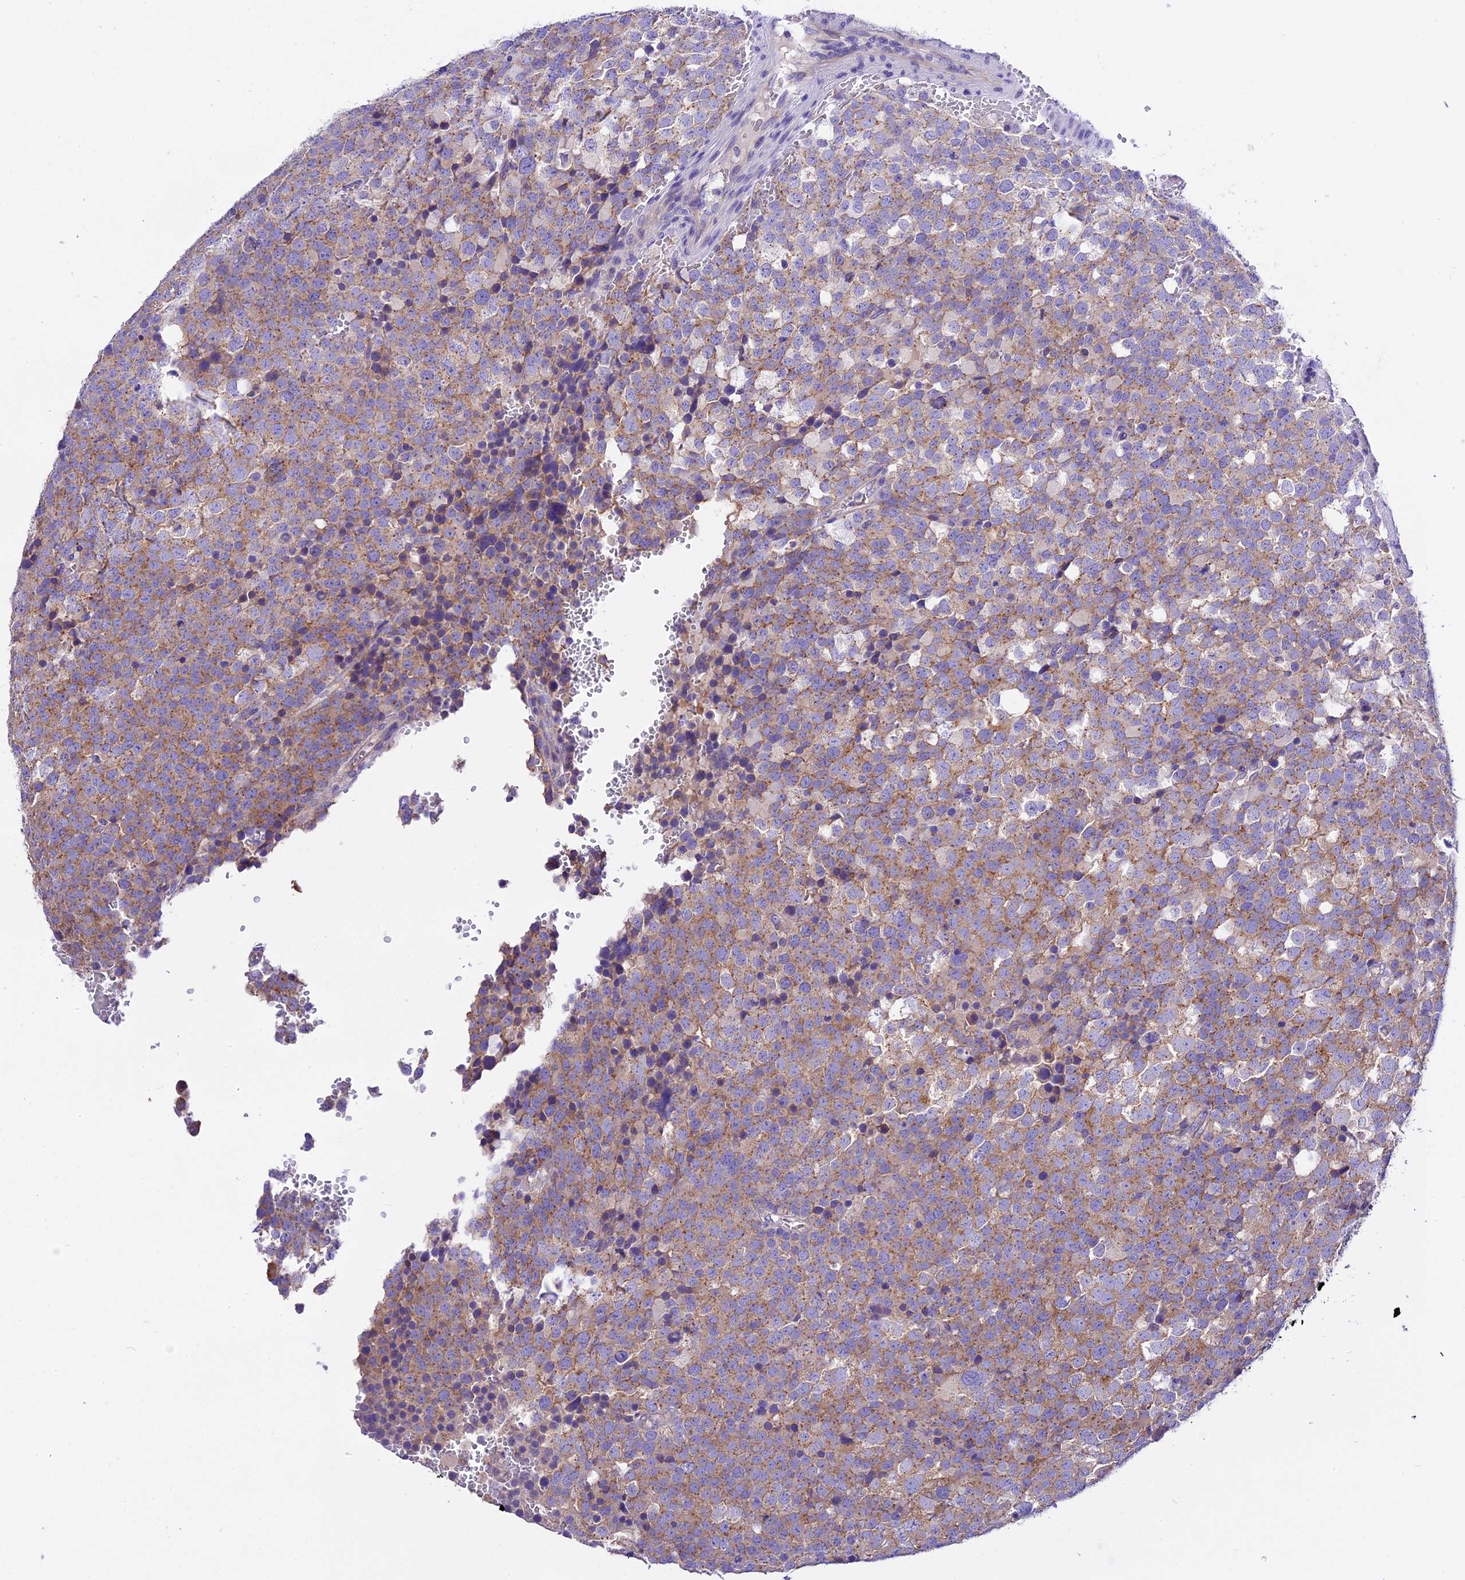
{"staining": {"intensity": "moderate", "quantity": "25%-75%", "location": "cytoplasmic/membranous"}, "tissue": "testis cancer", "cell_type": "Tumor cells", "image_type": "cancer", "snomed": [{"axis": "morphology", "description": "Seminoma, NOS"}, {"axis": "topography", "description": "Testis"}], "caption": "Testis cancer tissue displays moderate cytoplasmic/membranous expression in approximately 25%-75% of tumor cells, visualized by immunohistochemistry.", "gene": "PEMT", "patient": {"sex": "male", "age": 71}}